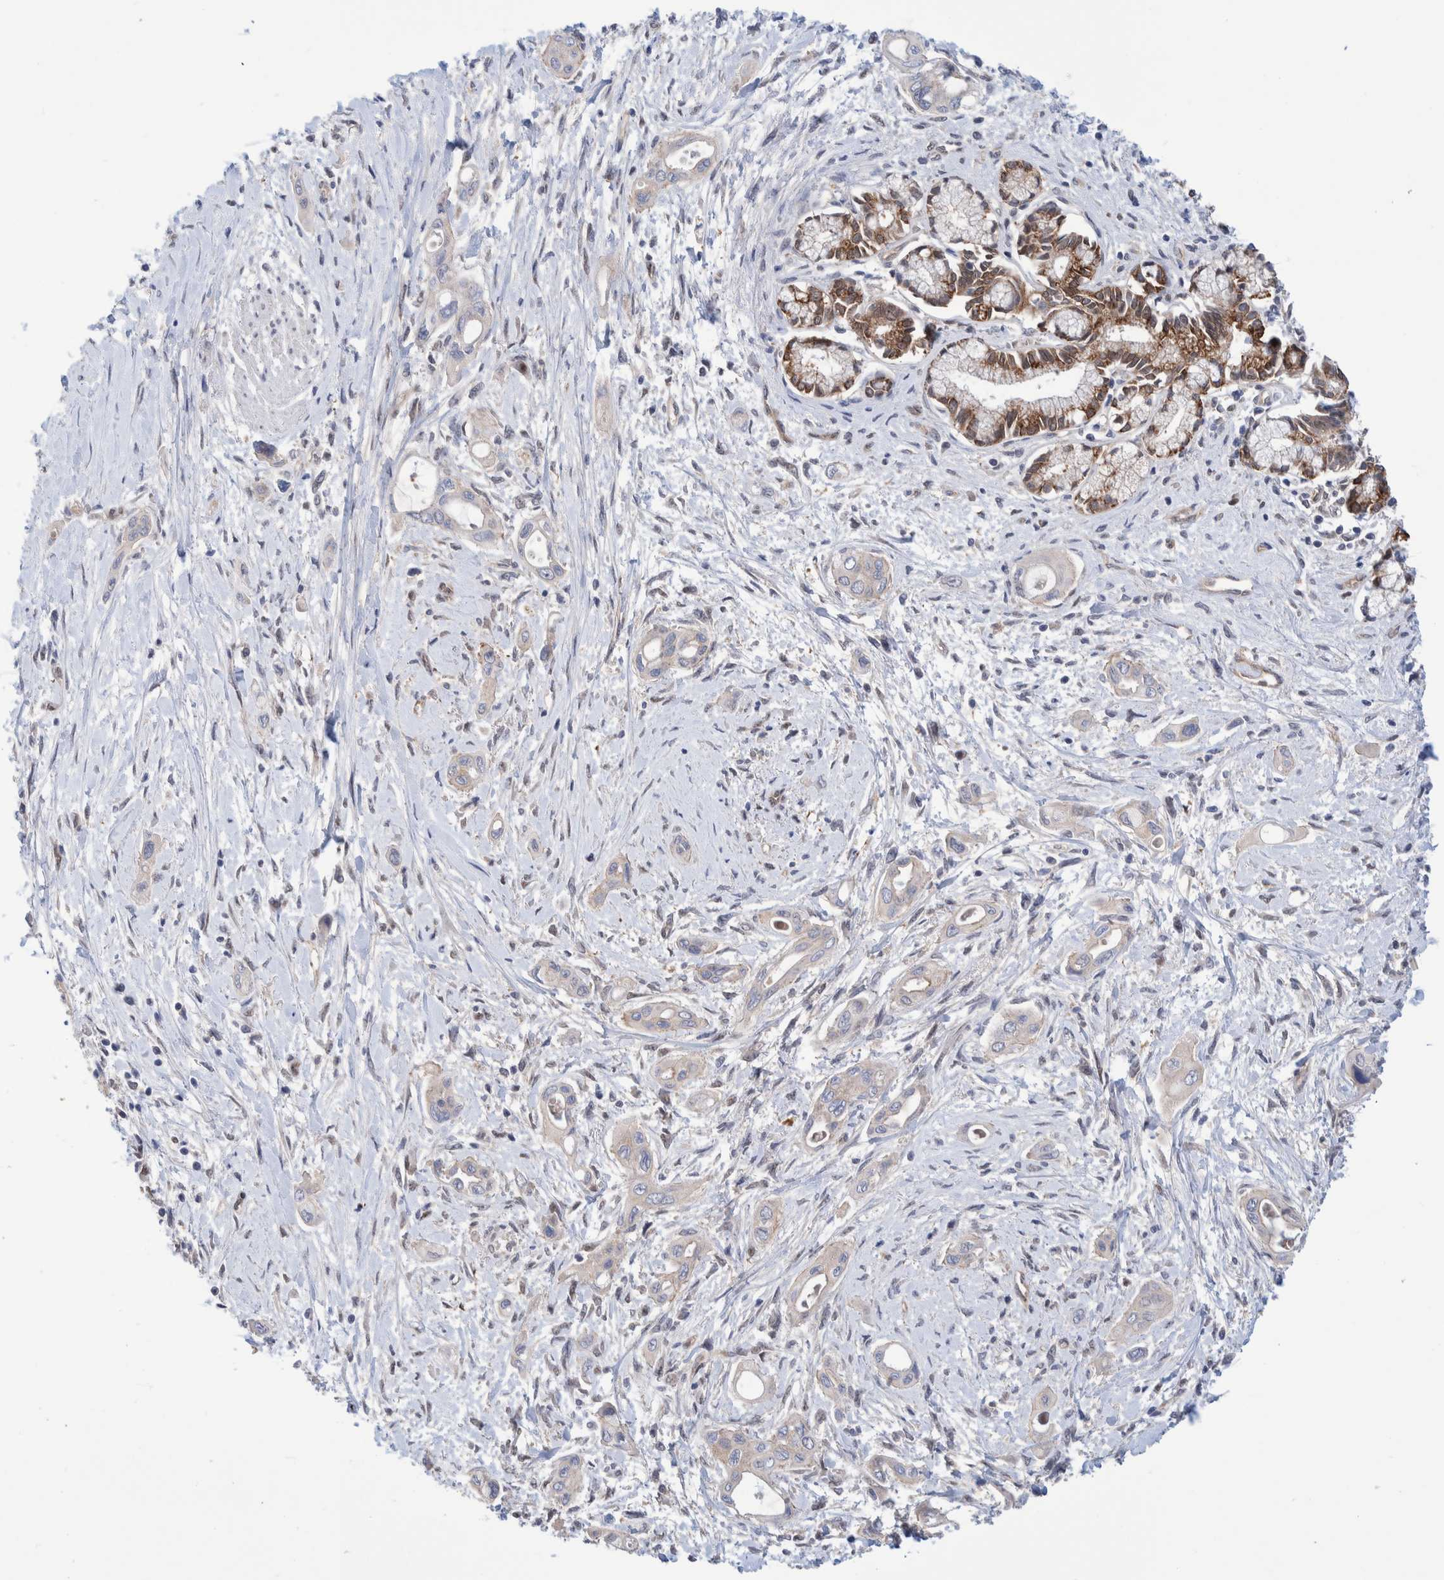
{"staining": {"intensity": "weak", "quantity": "<25%", "location": "cytoplasmic/membranous"}, "tissue": "pancreatic cancer", "cell_type": "Tumor cells", "image_type": "cancer", "snomed": [{"axis": "morphology", "description": "Adenocarcinoma, NOS"}, {"axis": "topography", "description": "Pancreas"}], "caption": "The immunohistochemistry (IHC) micrograph has no significant staining in tumor cells of pancreatic adenocarcinoma tissue.", "gene": "PFAS", "patient": {"sex": "male", "age": 59}}